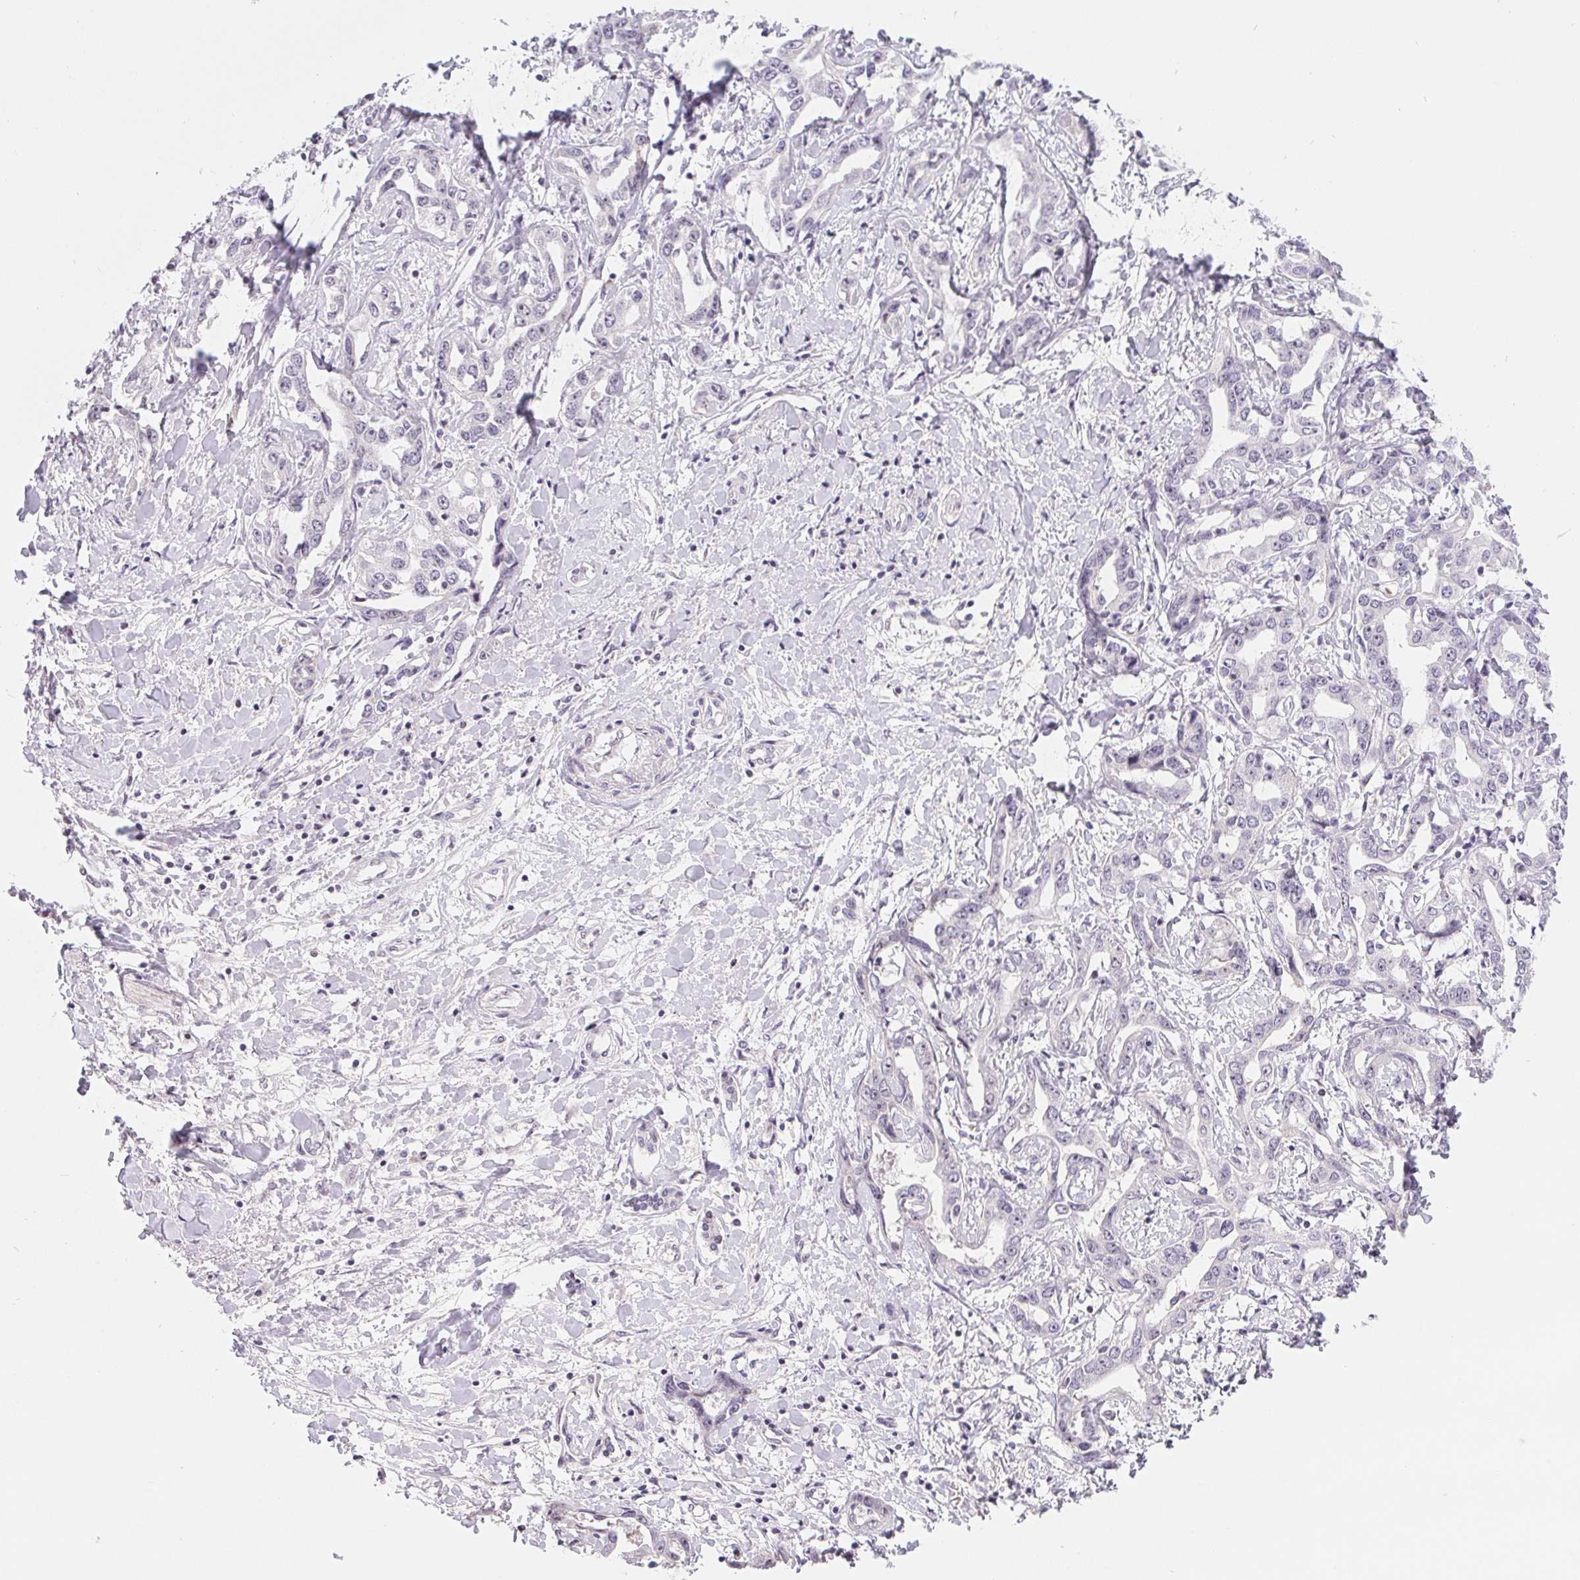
{"staining": {"intensity": "negative", "quantity": "none", "location": "none"}, "tissue": "liver cancer", "cell_type": "Tumor cells", "image_type": "cancer", "snomed": [{"axis": "morphology", "description": "Cholangiocarcinoma"}, {"axis": "topography", "description": "Liver"}], "caption": "Protein analysis of liver cholangiocarcinoma reveals no significant positivity in tumor cells.", "gene": "LCA5L", "patient": {"sex": "male", "age": 59}}